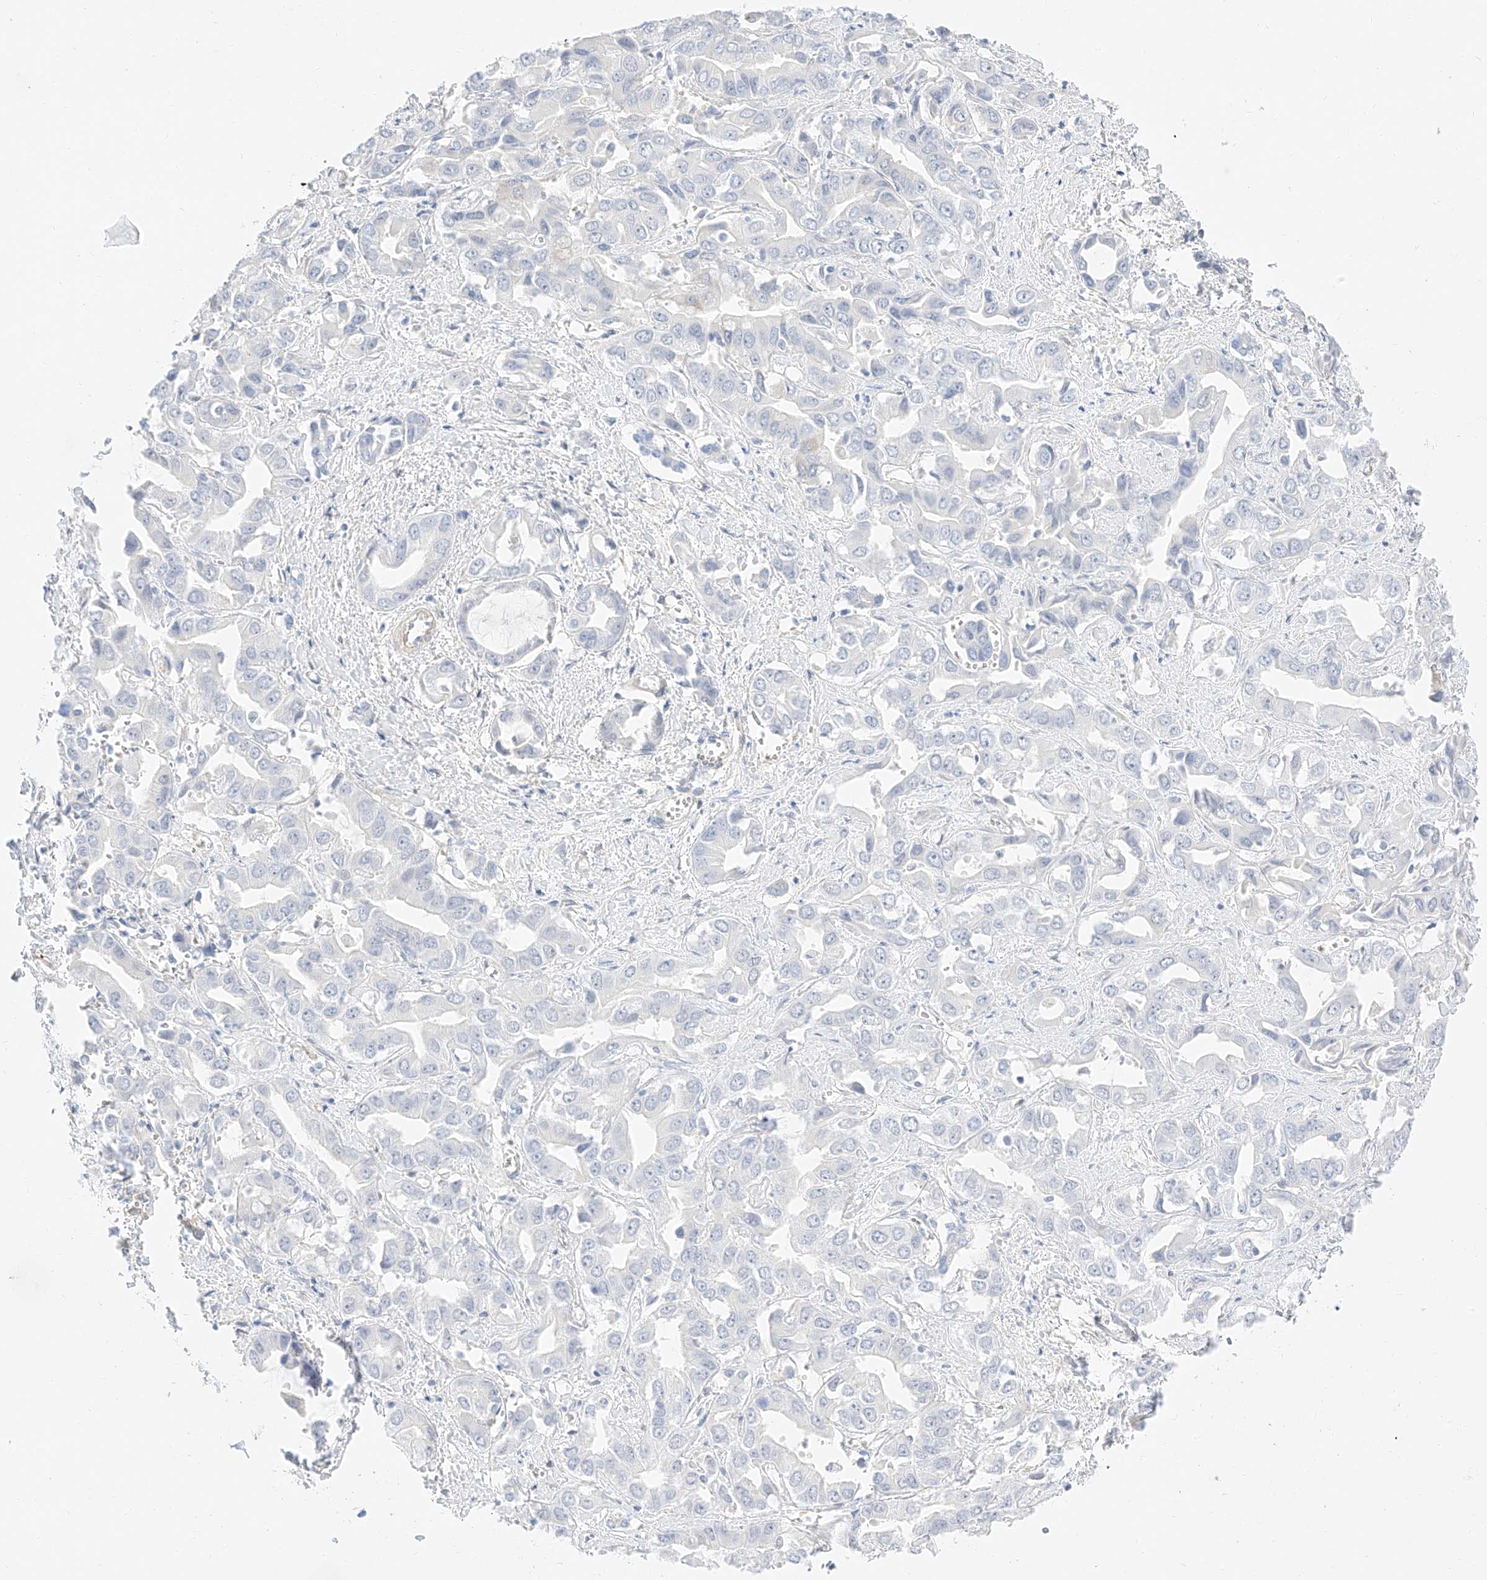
{"staining": {"intensity": "negative", "quantity": "none", "location": "none"}, "tissue": "liver cancer", "cell_type": "Tumor cells", "image_type": "cancer", "snomed": [{"axis": "morphology", "description": "Cholangiocarcinoma"}, {"axis": "topography", "description": "Liver"}], "caption": "A high-resolution histopathology image shows IHC staining of liver cancer (cholangiocarcinoma), which shows no significant staining in tumor cells.", "gene": "CDCP2", "patient": {"sex": "female", "age": 52}}